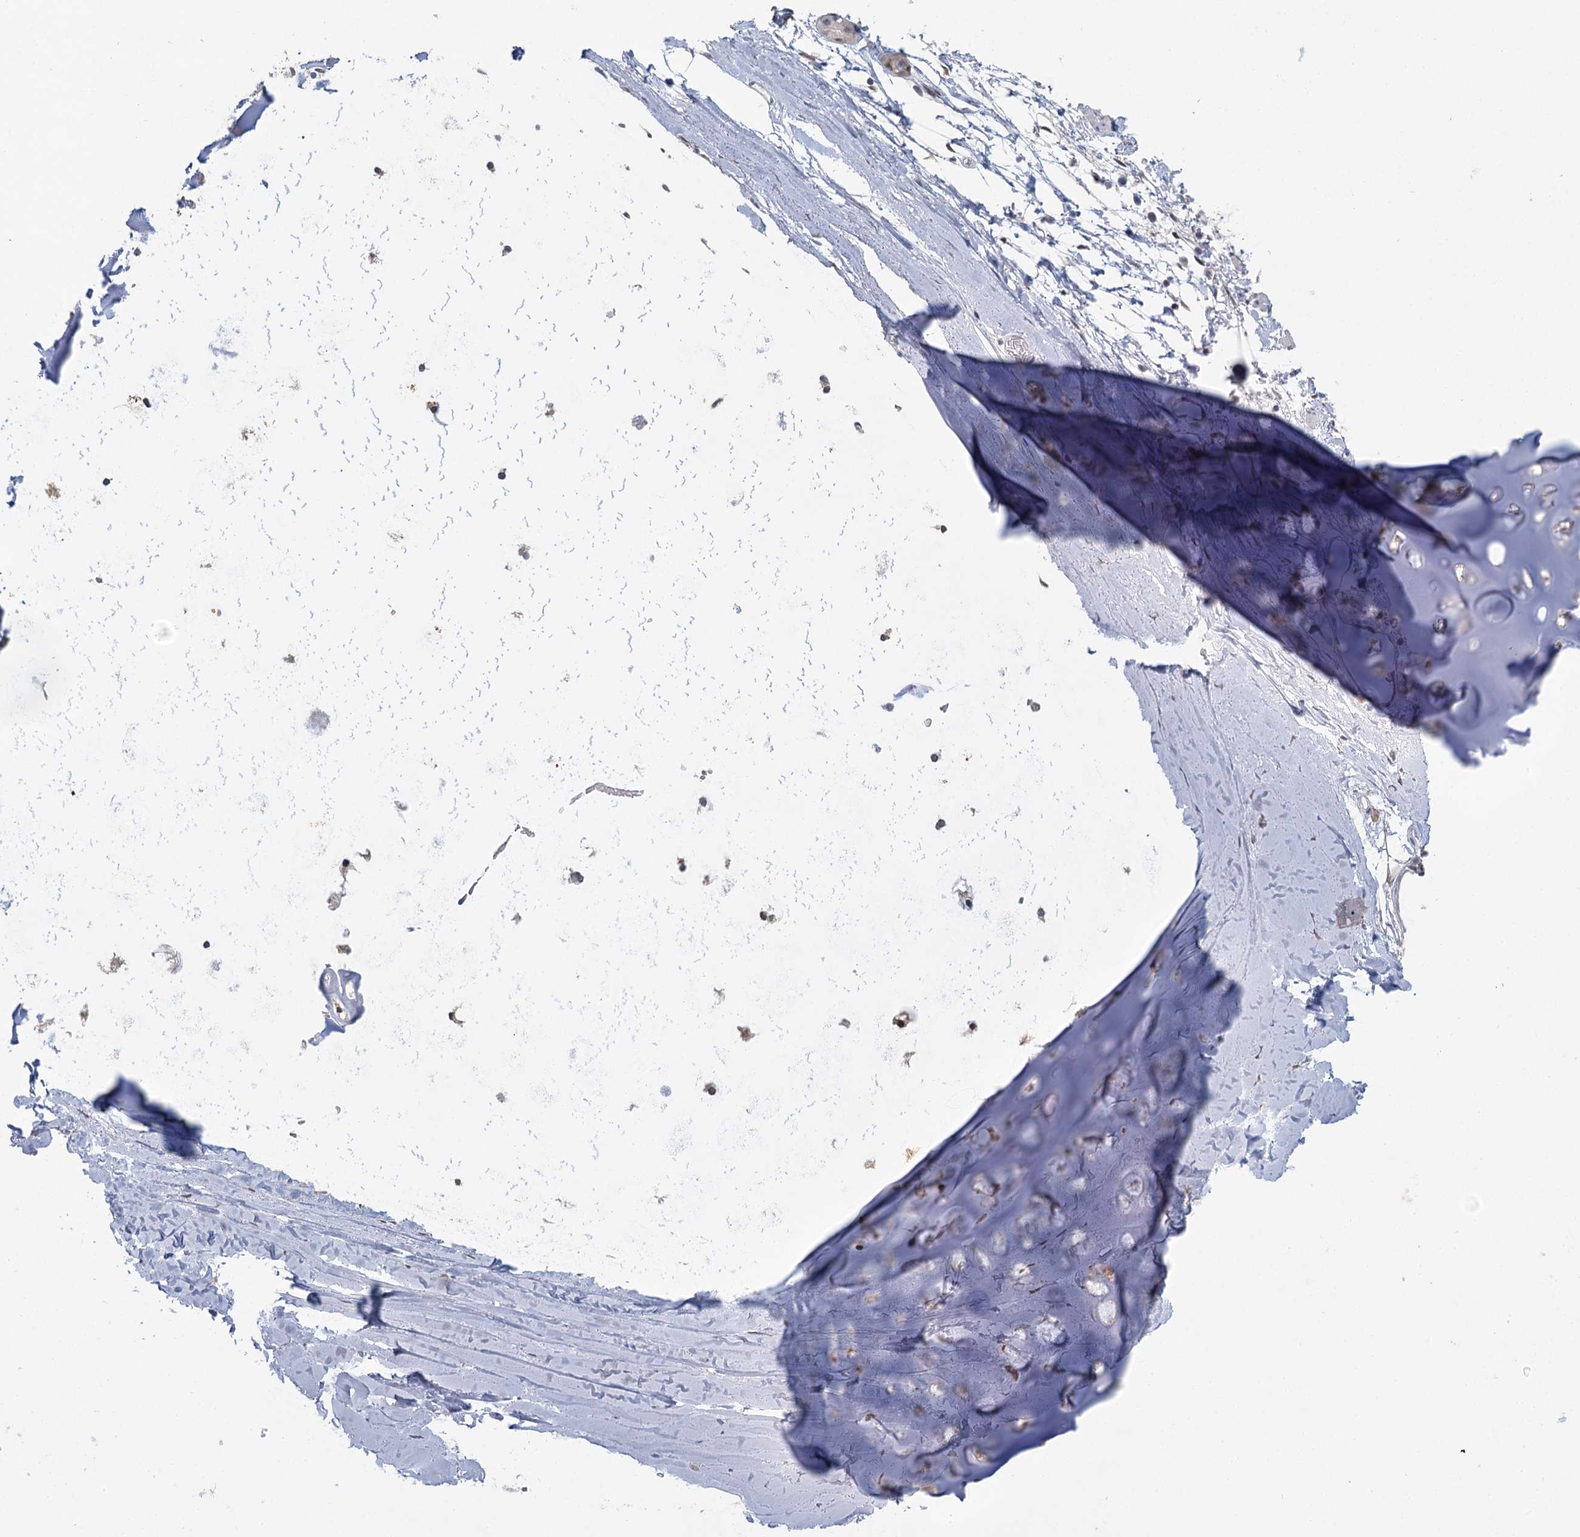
{"staining": {"intensity": "negative", "quantity": "none", "location": "none"}, "tissue": "adipose tissue", "cell_type": "Adipocytes", "image_type": "normal", "snomed": [{"axis": "morphology", "description": "Normal tissue, NOS"}, {"axis": "topography", "description": "Lymph node"}, {"axis": "topography", "description": "Bronchus"}], "caption": "Human adipose tissue stained for a protein using IHC exhibits no staining in adipocytes.", "gene": "MYO7B", "patient": {"sex": "male", "age": 63}}